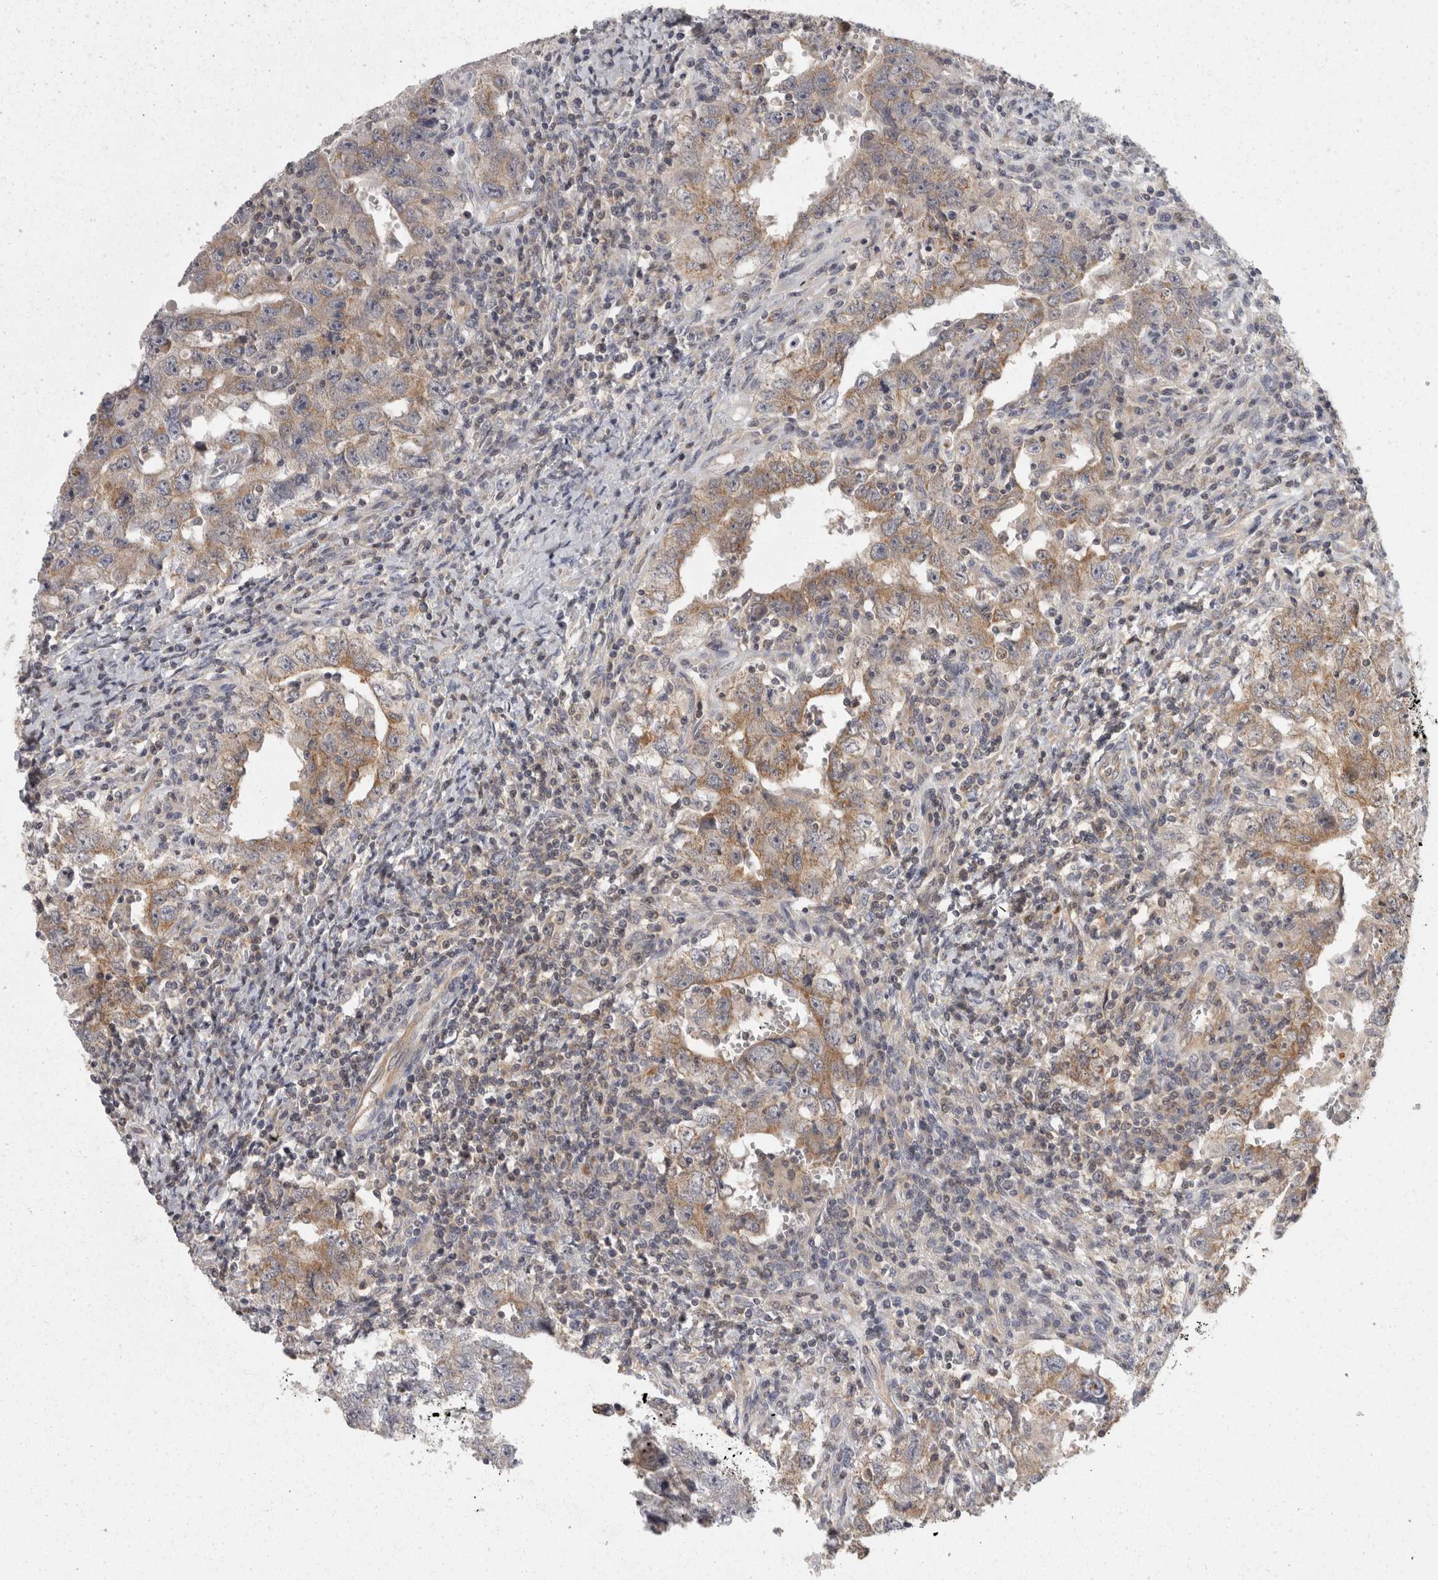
{"staining": {"intensity": "moderate", "quantity": ">75%", "location": "cytoplasmic/membranous"}, "tissue": "testis cancer", "cell_type": "Tumor cells", "image_type": "cancer", "snomed": [{"axis": "morphology", "description": "Carcinoma, Embryonal, NOS"}, {"axis": "topography", "description": "Testis"}], "caption": "Immunohistochemistry photomicrograph of testis cancer (embryonal carcinoma) stained for a protein (brown), which displays medium levels of moderate cytoplasmic/membranous expression in about >75% of tumor cells.", "gene": "ACAT2", "patient": {"sex": "male", "age": 26}}